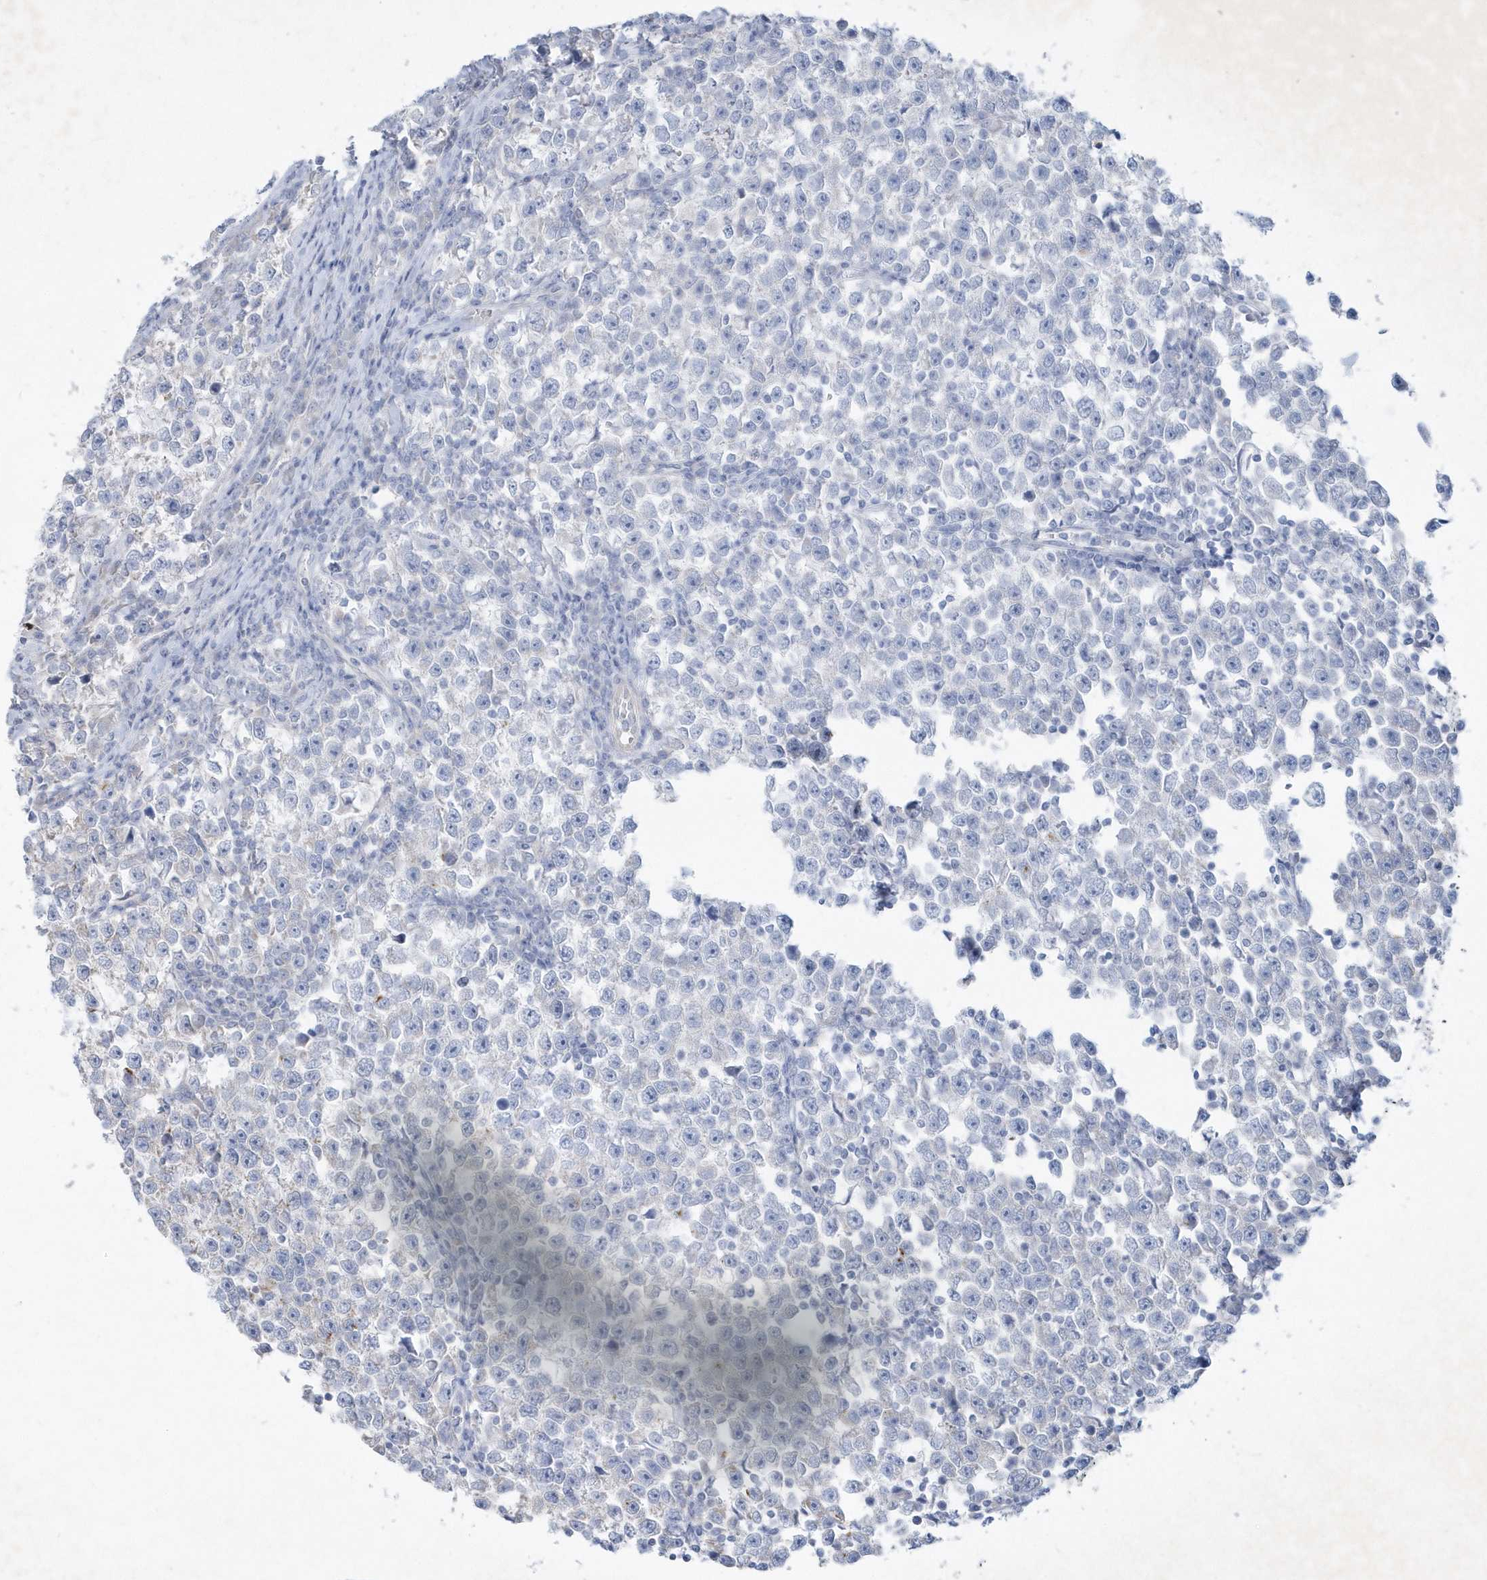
{"staining": {"intensity": "negative", "quantity": "none", "location": "none"}, "tissue": "testis cancer", "cell_type": "Tumor cells", "image_type": "cancer", "snomed": [{"axis": "morphology", "description": "Normal tissue, NOS"}, {"axis": "morphology", "description": "Seminoma, NOS"}, {"axis": "topography", "description": "Testis"}], "caption": "This is an IHC image of human seminoma (testis). There is no positivity in tumor cells.", "gene": "LARS1", "patient": {"sex": "male", "age": 43}}